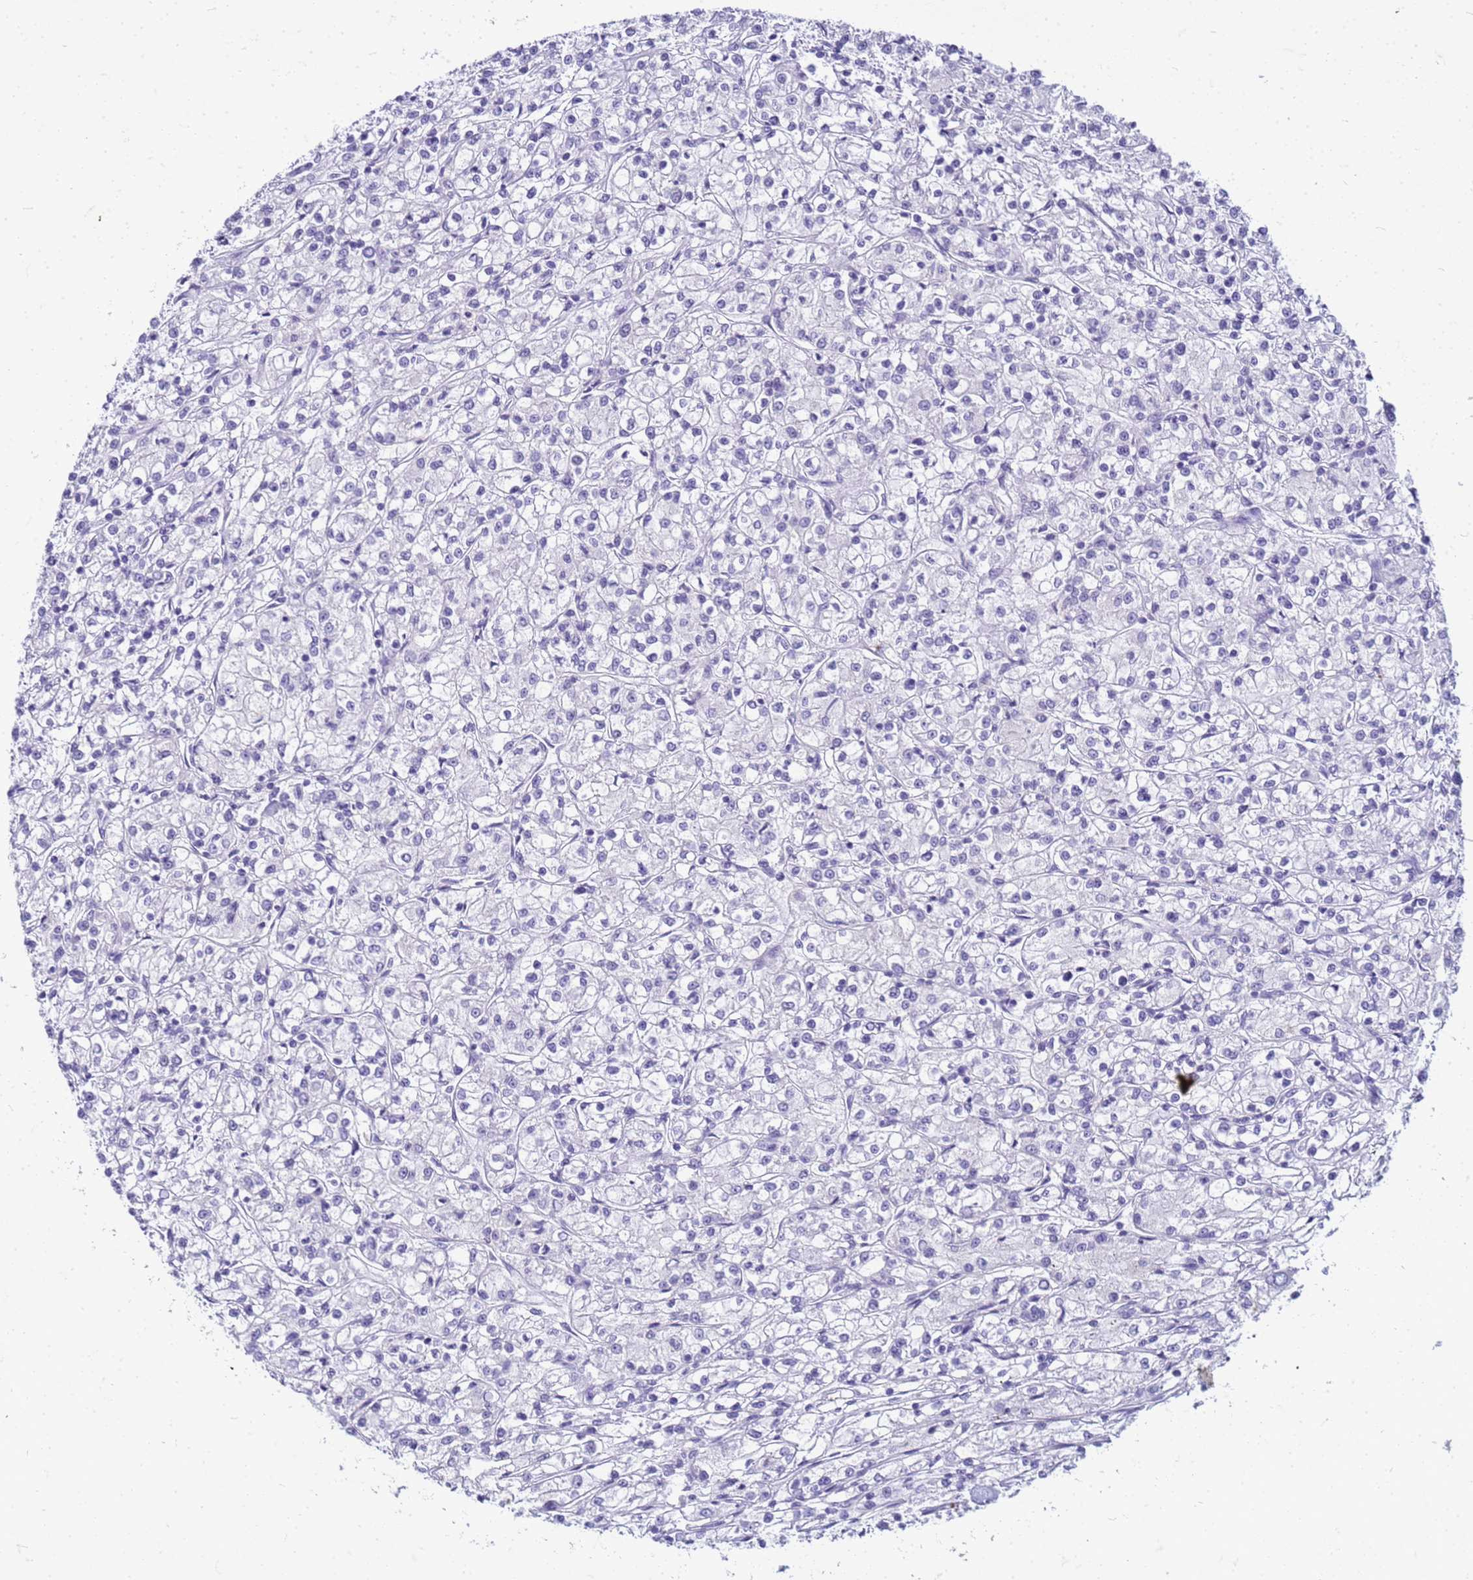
{"staining": {"intensity": "negative", "quantity": "none", "location": "none"}, "tissue": "renal cancer", "cell_type": "Tumor cells", "image_type": "cancer", "snomed": [{"axis": "morphology", "description": "Adenocarcinoma, NOS"}, {"axis": "topography", "description": "Kidney"}], "caption": "Protein analysis of renal cancer demonstrates no significant expression in tumor cells.", "gene": "CFAP100", "patient": {"sex": "female", "age": 59}}